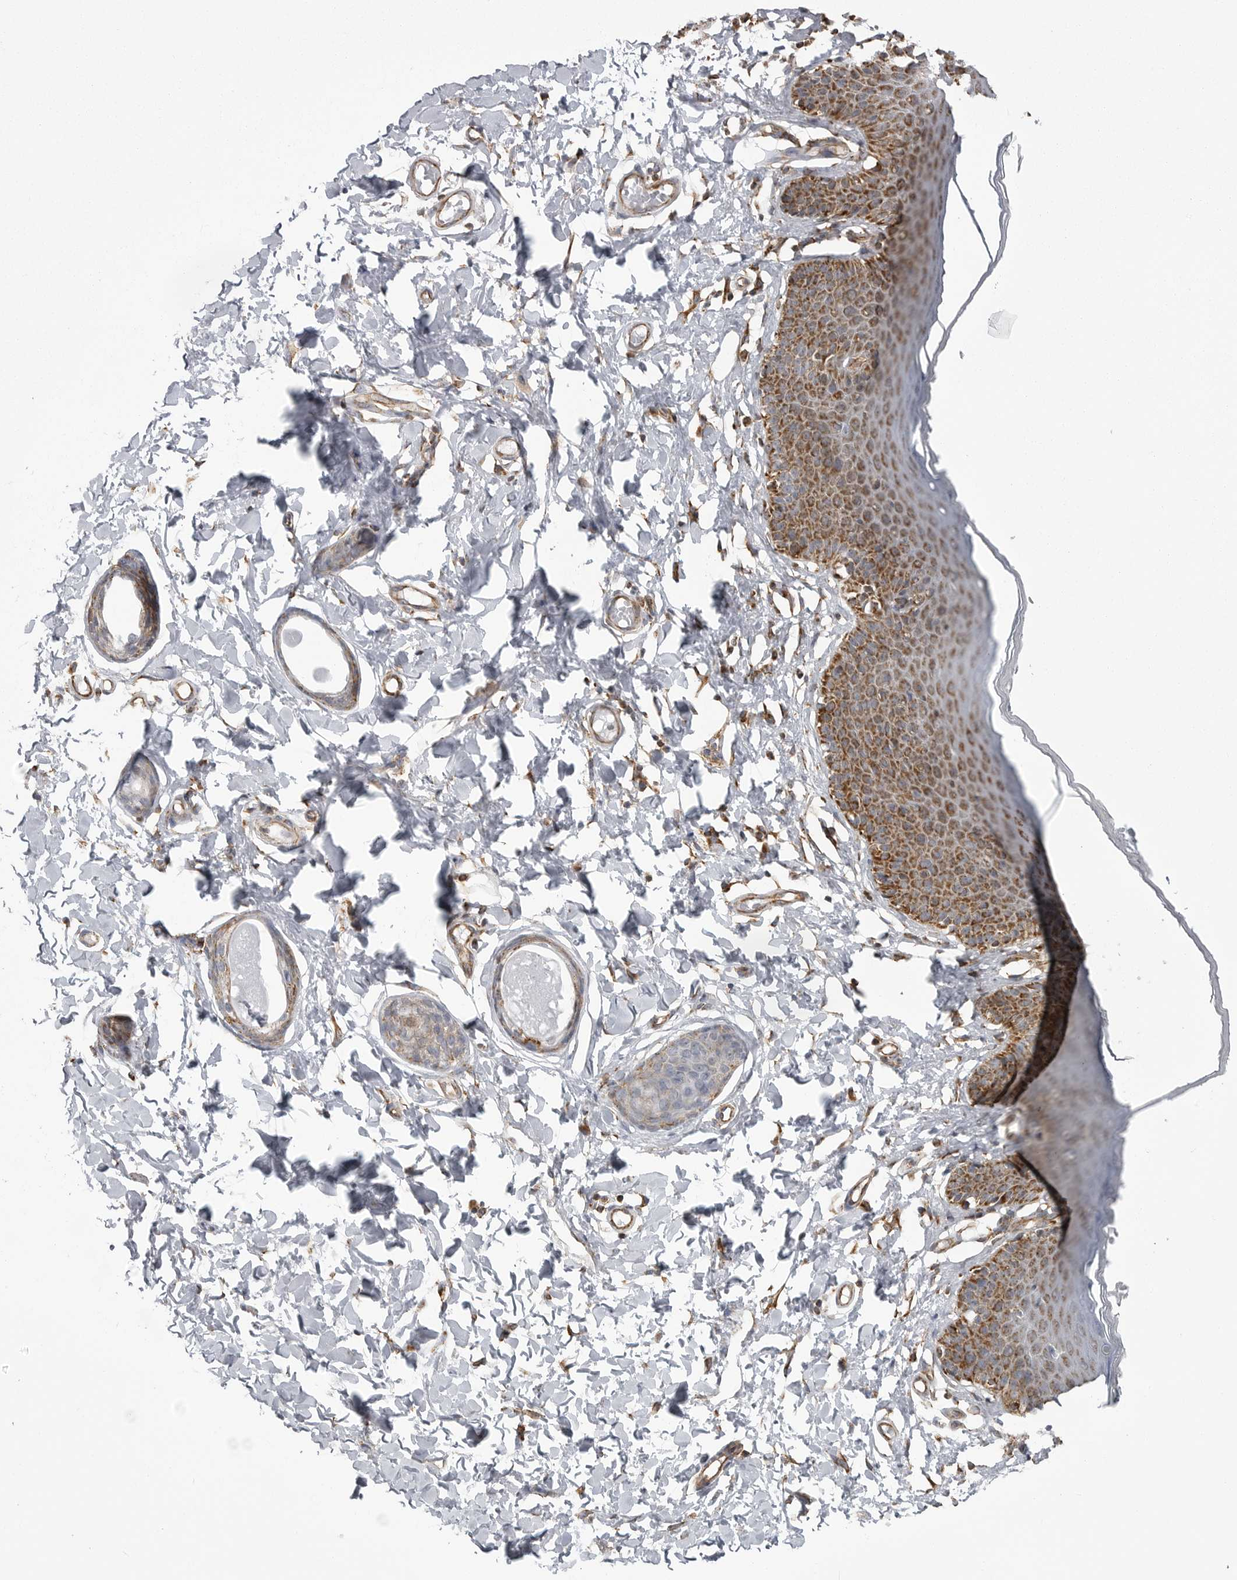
{"staining": {"intensity": "moderate", "quantity": ">75%", "location": "cytoplasmic/membranous"}, "tissue": "skin", "cell_type": "Epidermal cells", "image_type": "normal", "snomed": [{"axis": "morphology", "description": "Normal tissue, NOS"}, {"axis": "topography", "description": "Vulva"}], "caption": "Brown immunohistochemical staining in normal skin exhibits moderate cytoplasmic/membranous expression in about >75% of epidermal cells.", "gene": "FH", "patient": {"sex": "female", "age": 66}}